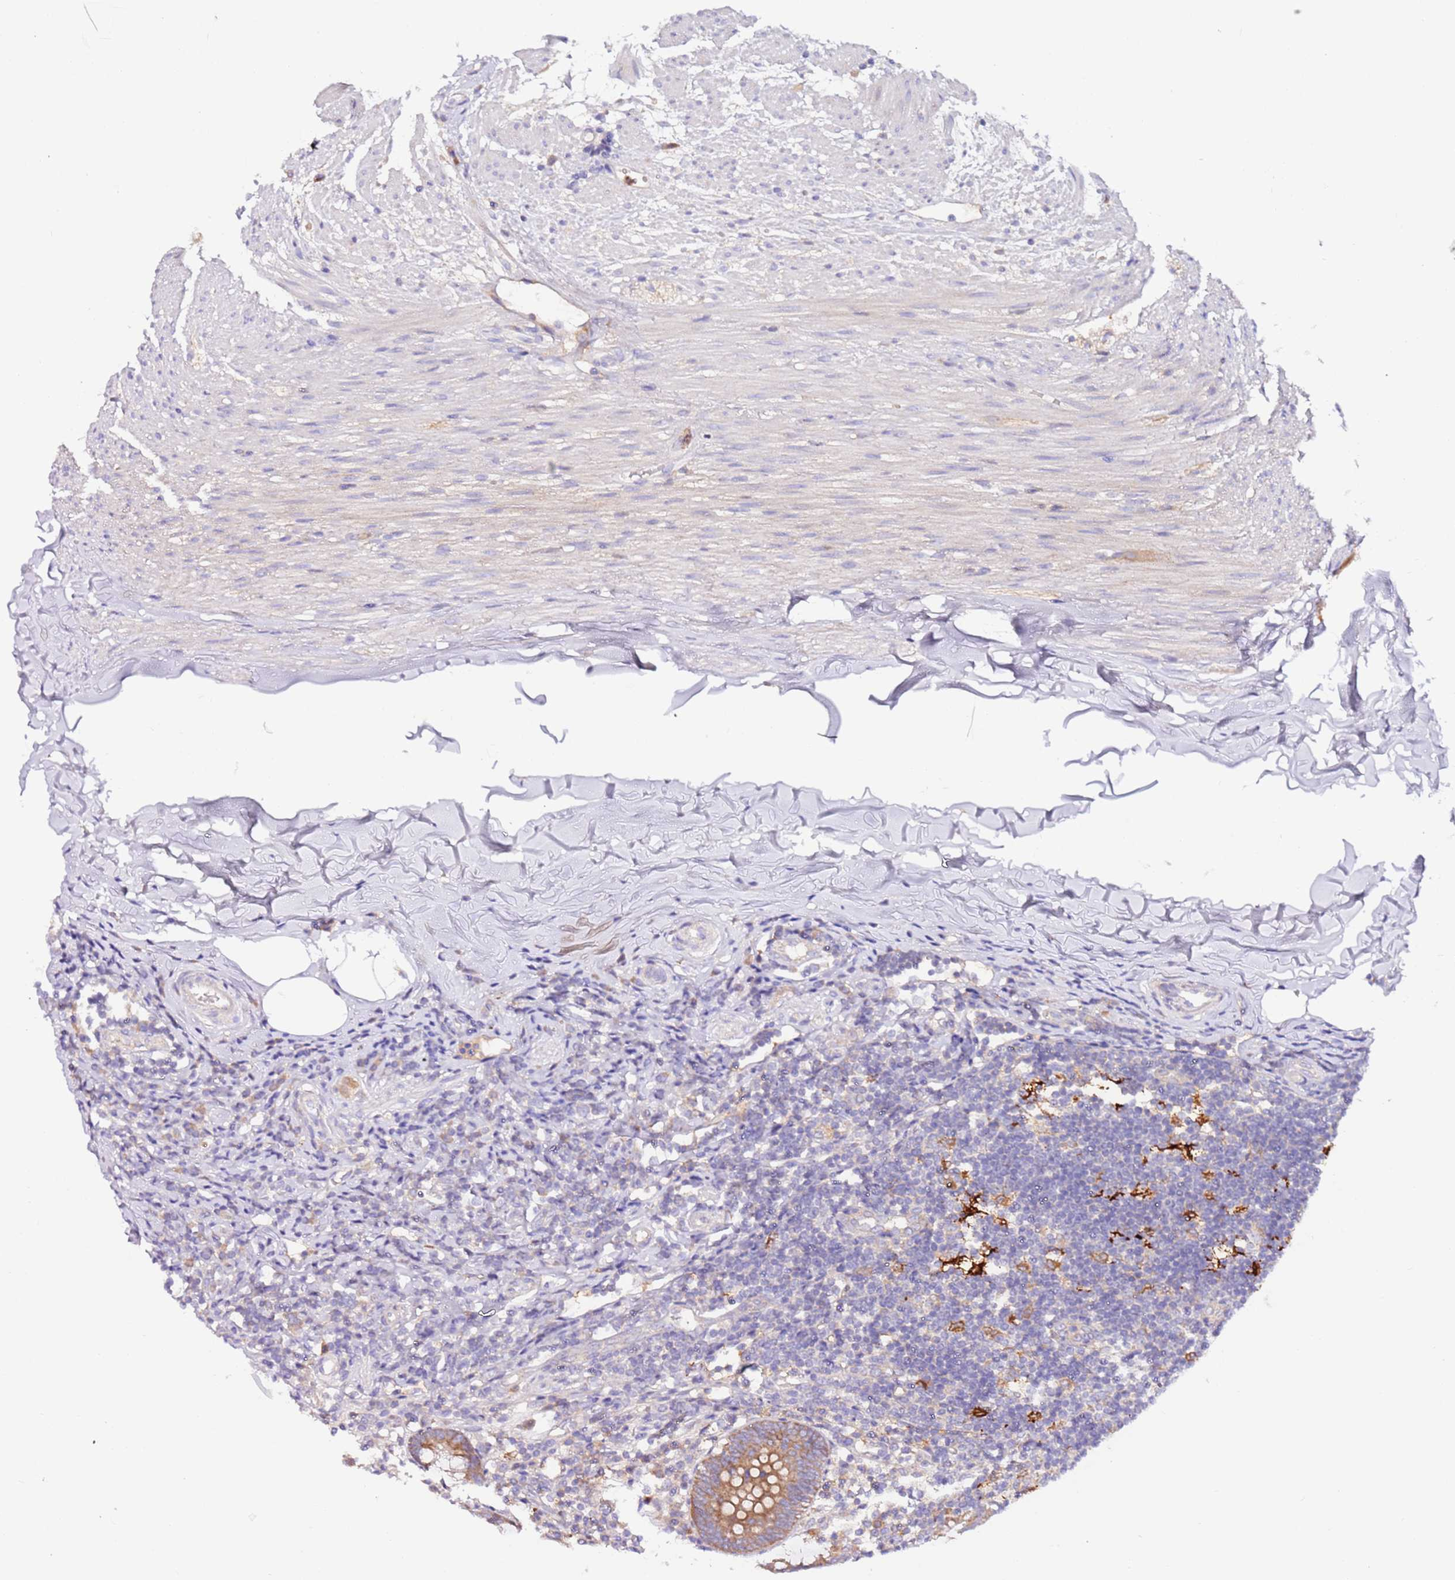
{"staining": {"intensity": "moderate", "quantity": ">75%", "location": "cytoplasmic/membranous"}, "tissue": "appendix", "cell_type": "Glandular cells", "image_type": "normal", "snomed": [{"axis": "morphology", "description": "Normal tissue, NOS"}, {"axis": "topography", "description": "Appendix"}], "caption": "A medium amount of moderate cytoplasmic/membranous positivity is identified in about >75% of glandular cells in unremarkable appendix.", "gene": "FLVCR1", "patient": {"sex": "female", "age": 54}}